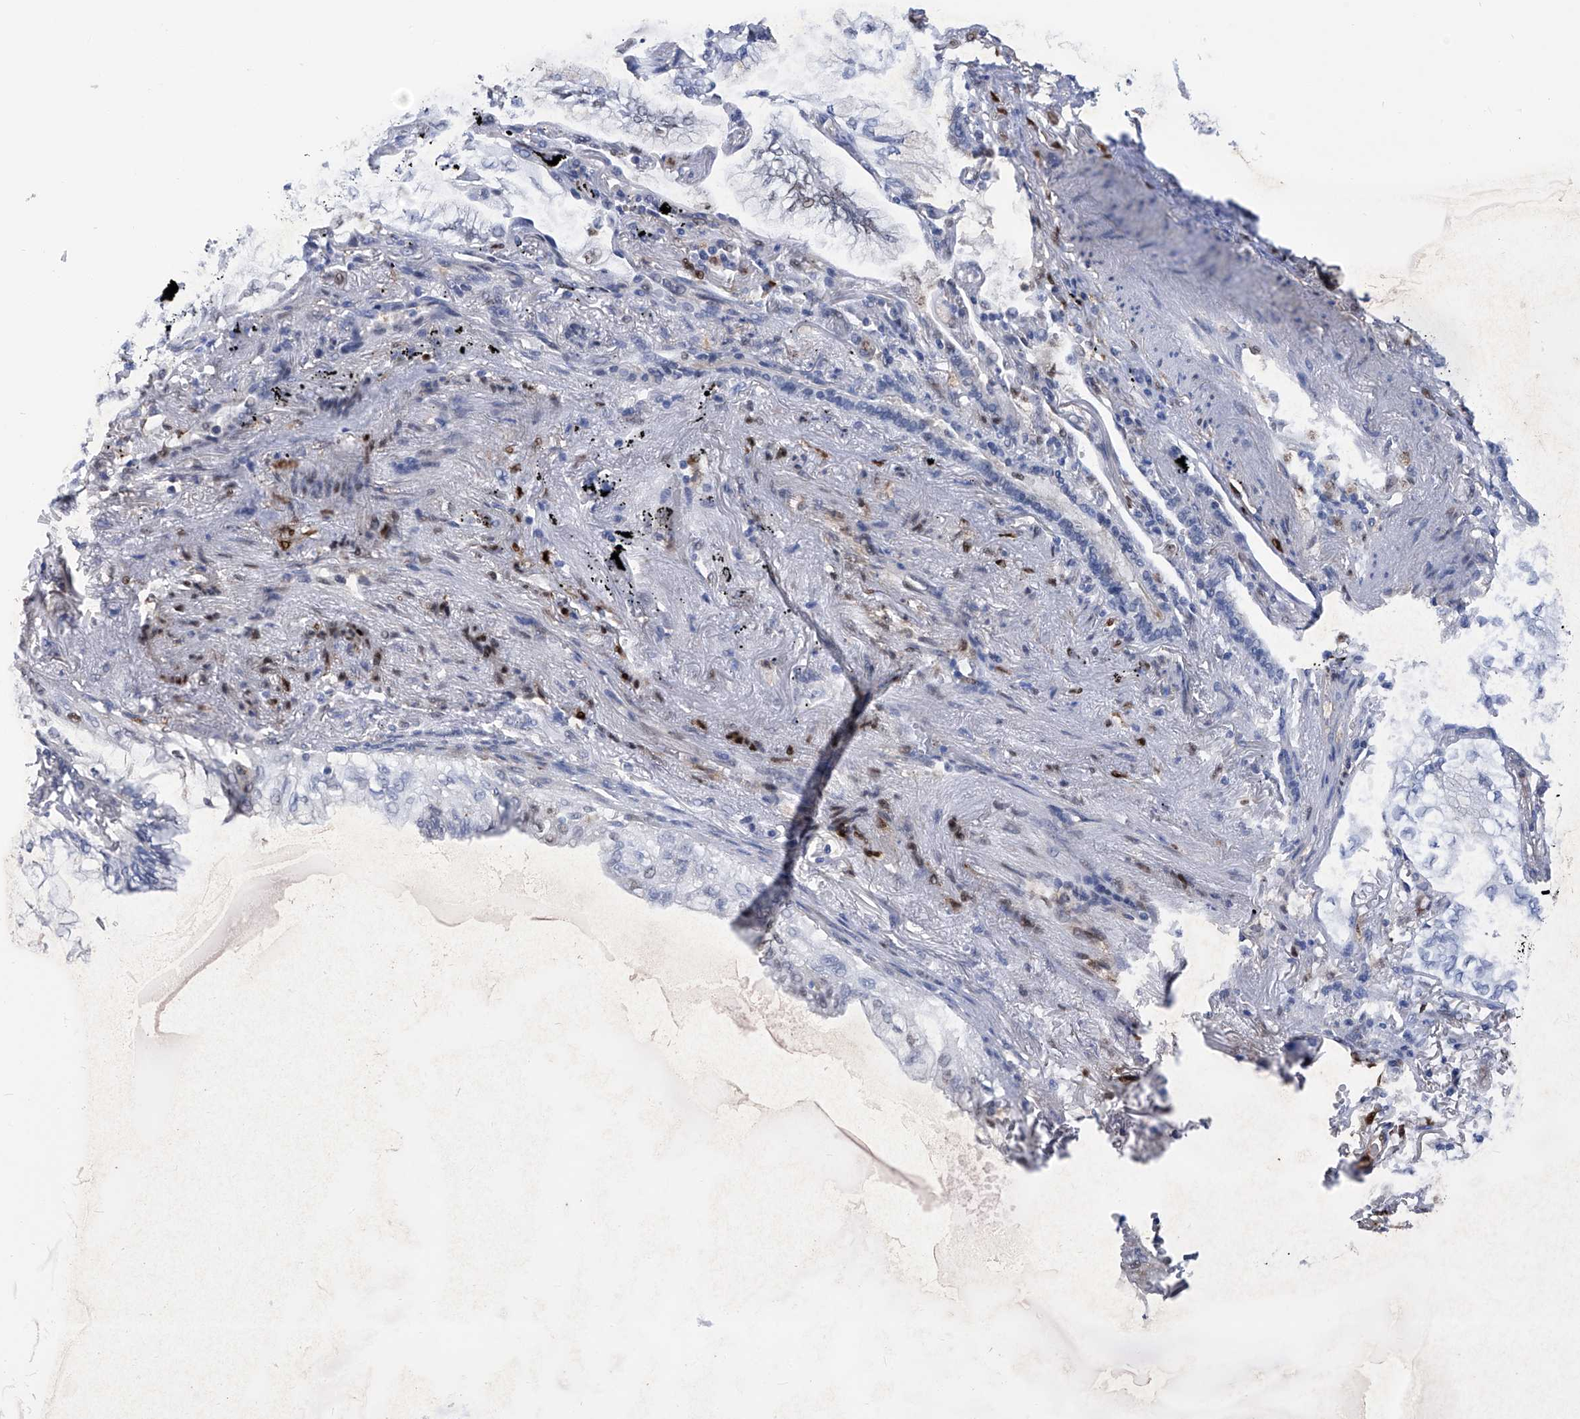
{"staining": {"intensity": "negative", "quantity": "none", "location": "none"}, "tissue": "lung cancer", "cell_type": "Tumor cells", "image_type": "cancer", "snomed": [{"axis": "morphology", "description": "Adenocarcinoma, NOS"}, {"axis": "topography", "description": "Lung"}], "caption": "Tumor cells are negative for protein expression in human lung adenocarcinoma. (Brightfield microscopy of DAB (3,3'-diaminobenzidine) immunohistochemistry at high magnification).", "gene": "PHF20", "patient": {"sex": "female", "age": 70}}